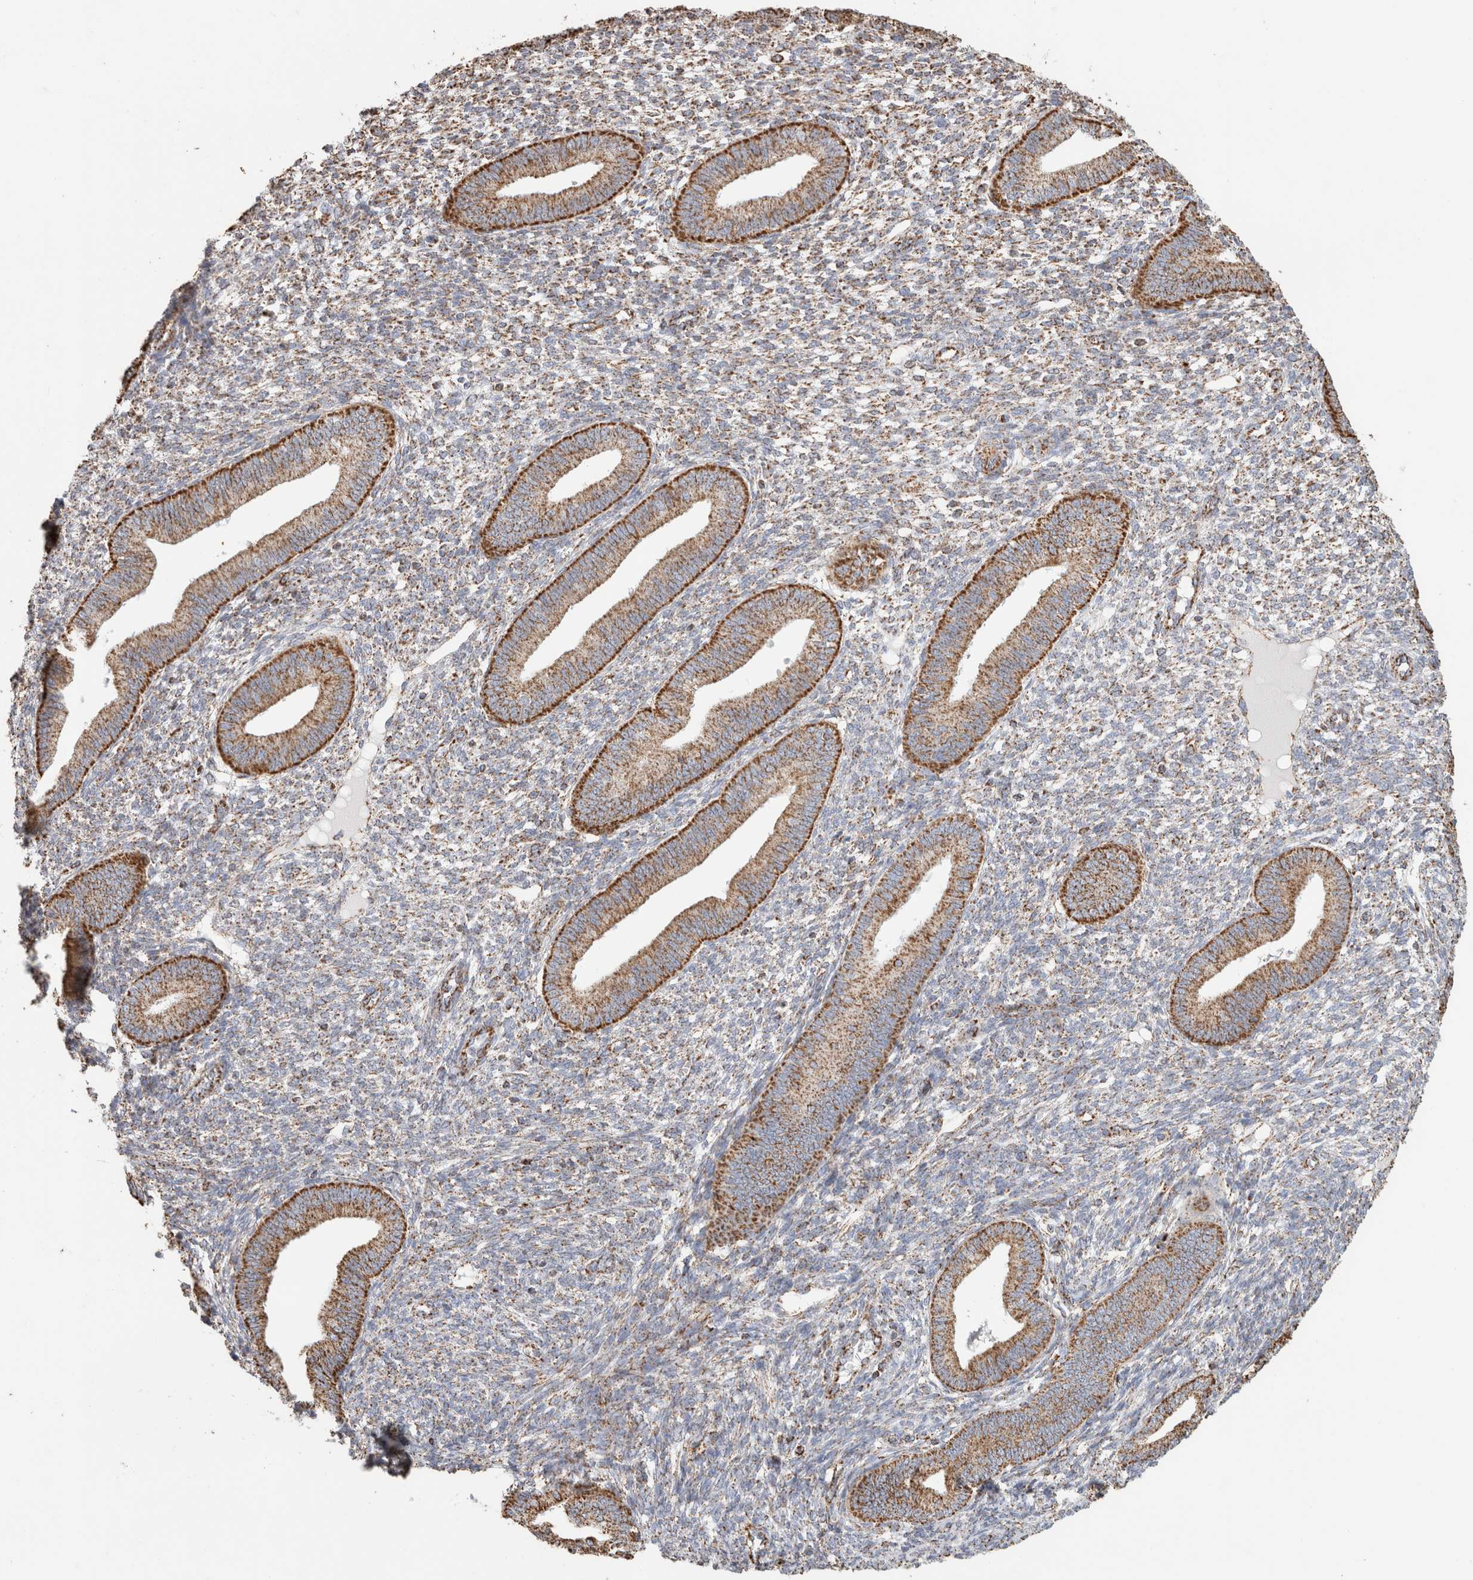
{"staining": {"intensity": "weak", "quantity": "25%-75%", "location": "cytoplasmic/membranous"}, "tissue": "endometrium", "cell_type": "Cells in endometrial stroma", "image_type": "normal", "snomed": [{"axis": "morphology", "description": "Normal tissue, NOS"}, {"axis": "topography", "description": "Endometrium"}], "caption": "A high-resolution image shows immunohistochemistry staining of benign endometrium, which exhibits weak cytoplasmic/membranous staining in about 25%-75% of cells in endometrial stroma. The staining is performed using DAB (3,3'-diaminobenzidine) brown chromogen to label protein expression. The nuclei are counter-stained blue using hematoxylin.", "gene": "C1QBP", "patient": {"sex": "female", "age": 46}}